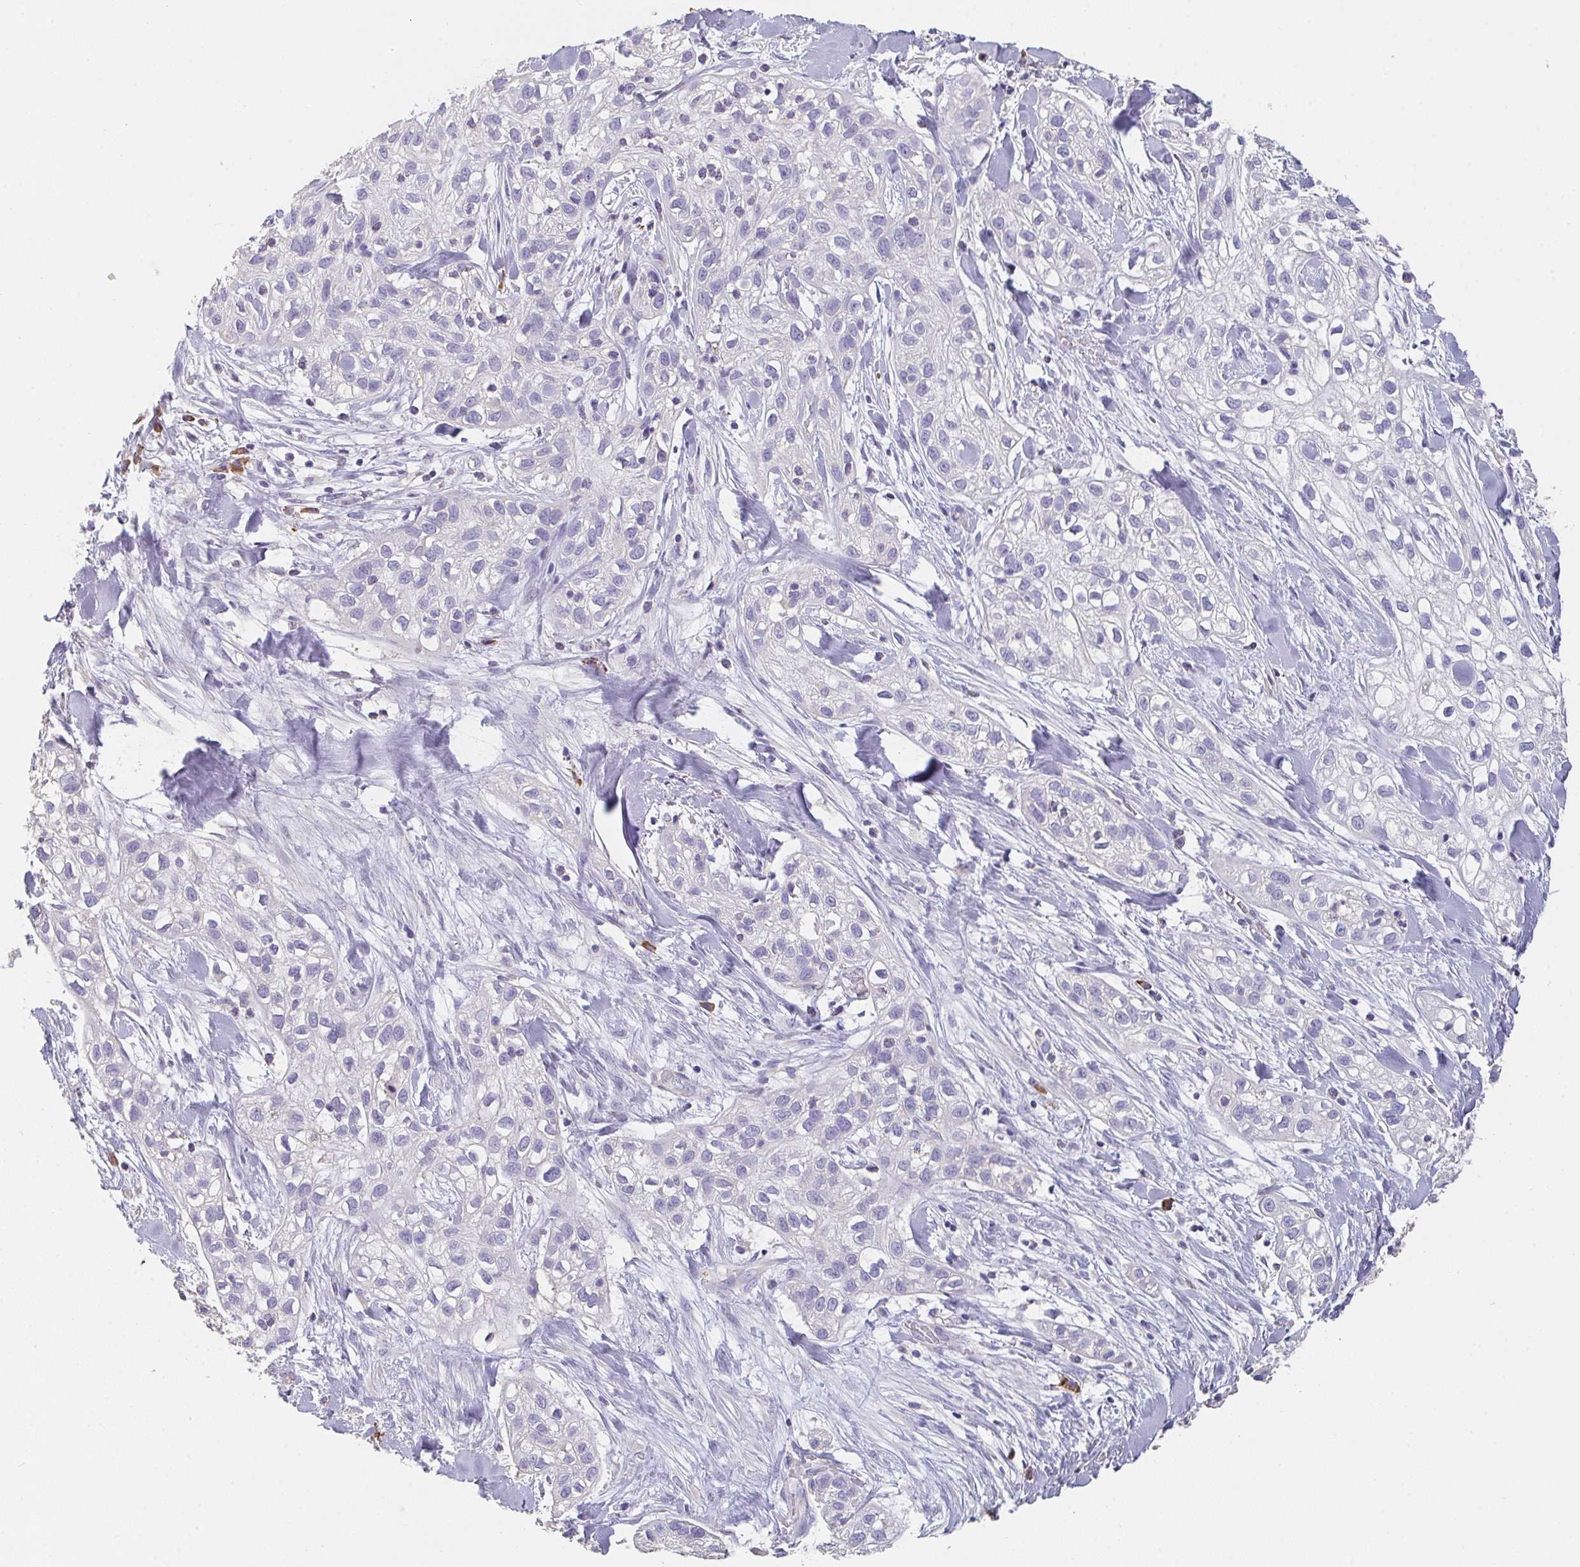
{"staining": {"intensity": "negative", "quantity": "none", "location": "none"}, "tissue": "skin cancer", "cell_type": "Tumor cells", "image_type": "cancer", "snomed": [{"axis": "morphology", "description": "Squamous cell carcinoma, NOS"}, {"axis": "topography", "description": "Skin"}], "caption": "Histopathology image shows no protein expression in tumor cells of skin squamous cell carcinoma tissue.", "gene": "ZNF215", "patient": {"sex": "male", "age": 82}}